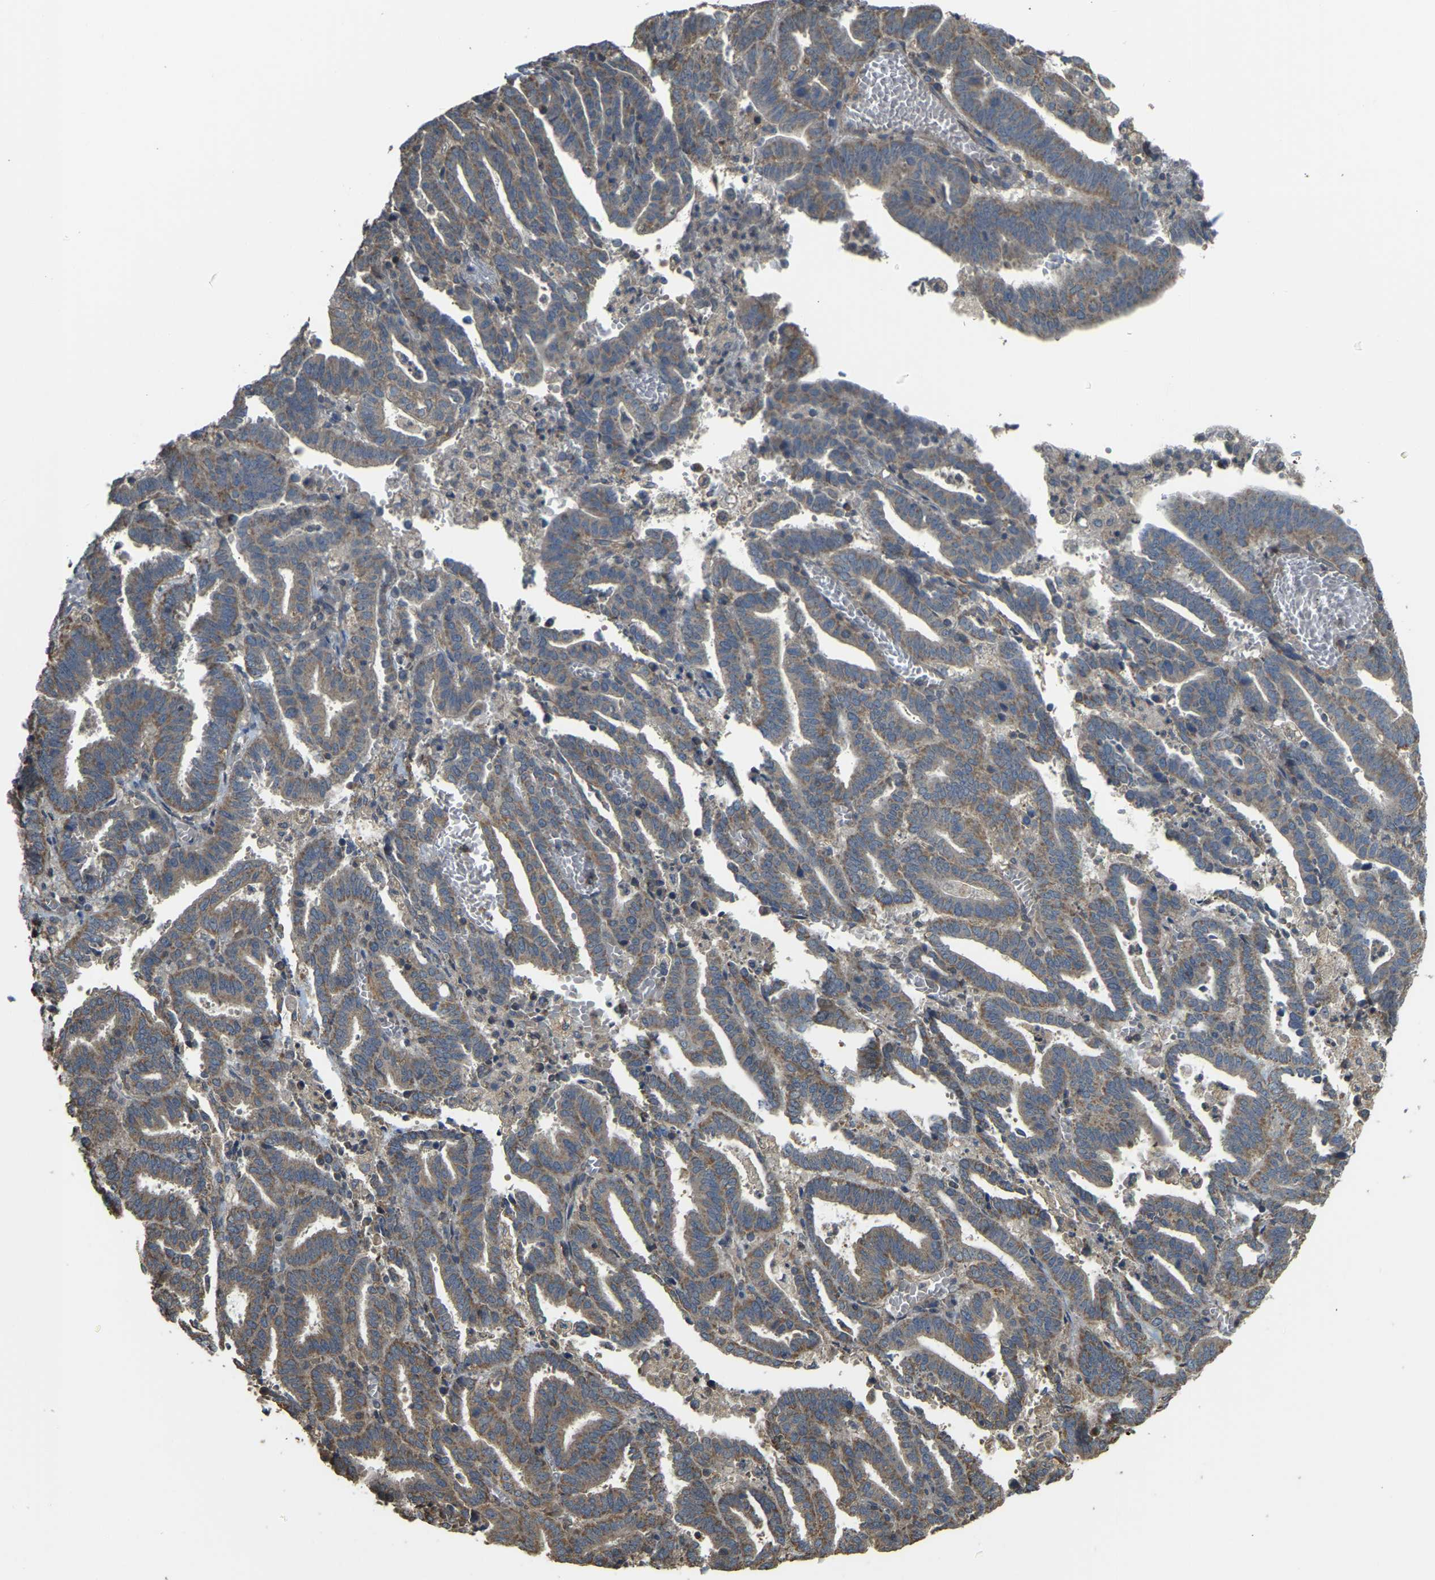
{"staining": {"intensity": "moderate", "quantity": ">75%", "location": "cytoplasmic/membranous"}, "tissue": "endometrial cancer", "cell_type": "Tumor cells", "image_type": "cancer", "snomed": [{"axis": "morphology", "description": "Adenocarcinoma, NOS"}, {"axis": "topography", "description": "Uterus"}], "caption": "Immunohistochemical staining of human endometrial cancer exhibits moderate cytoplasmic/membranous protein staining in about >75% of tumor cells.", "gene": "GNG2", "patient": {"sex": "female", "age": 83}}